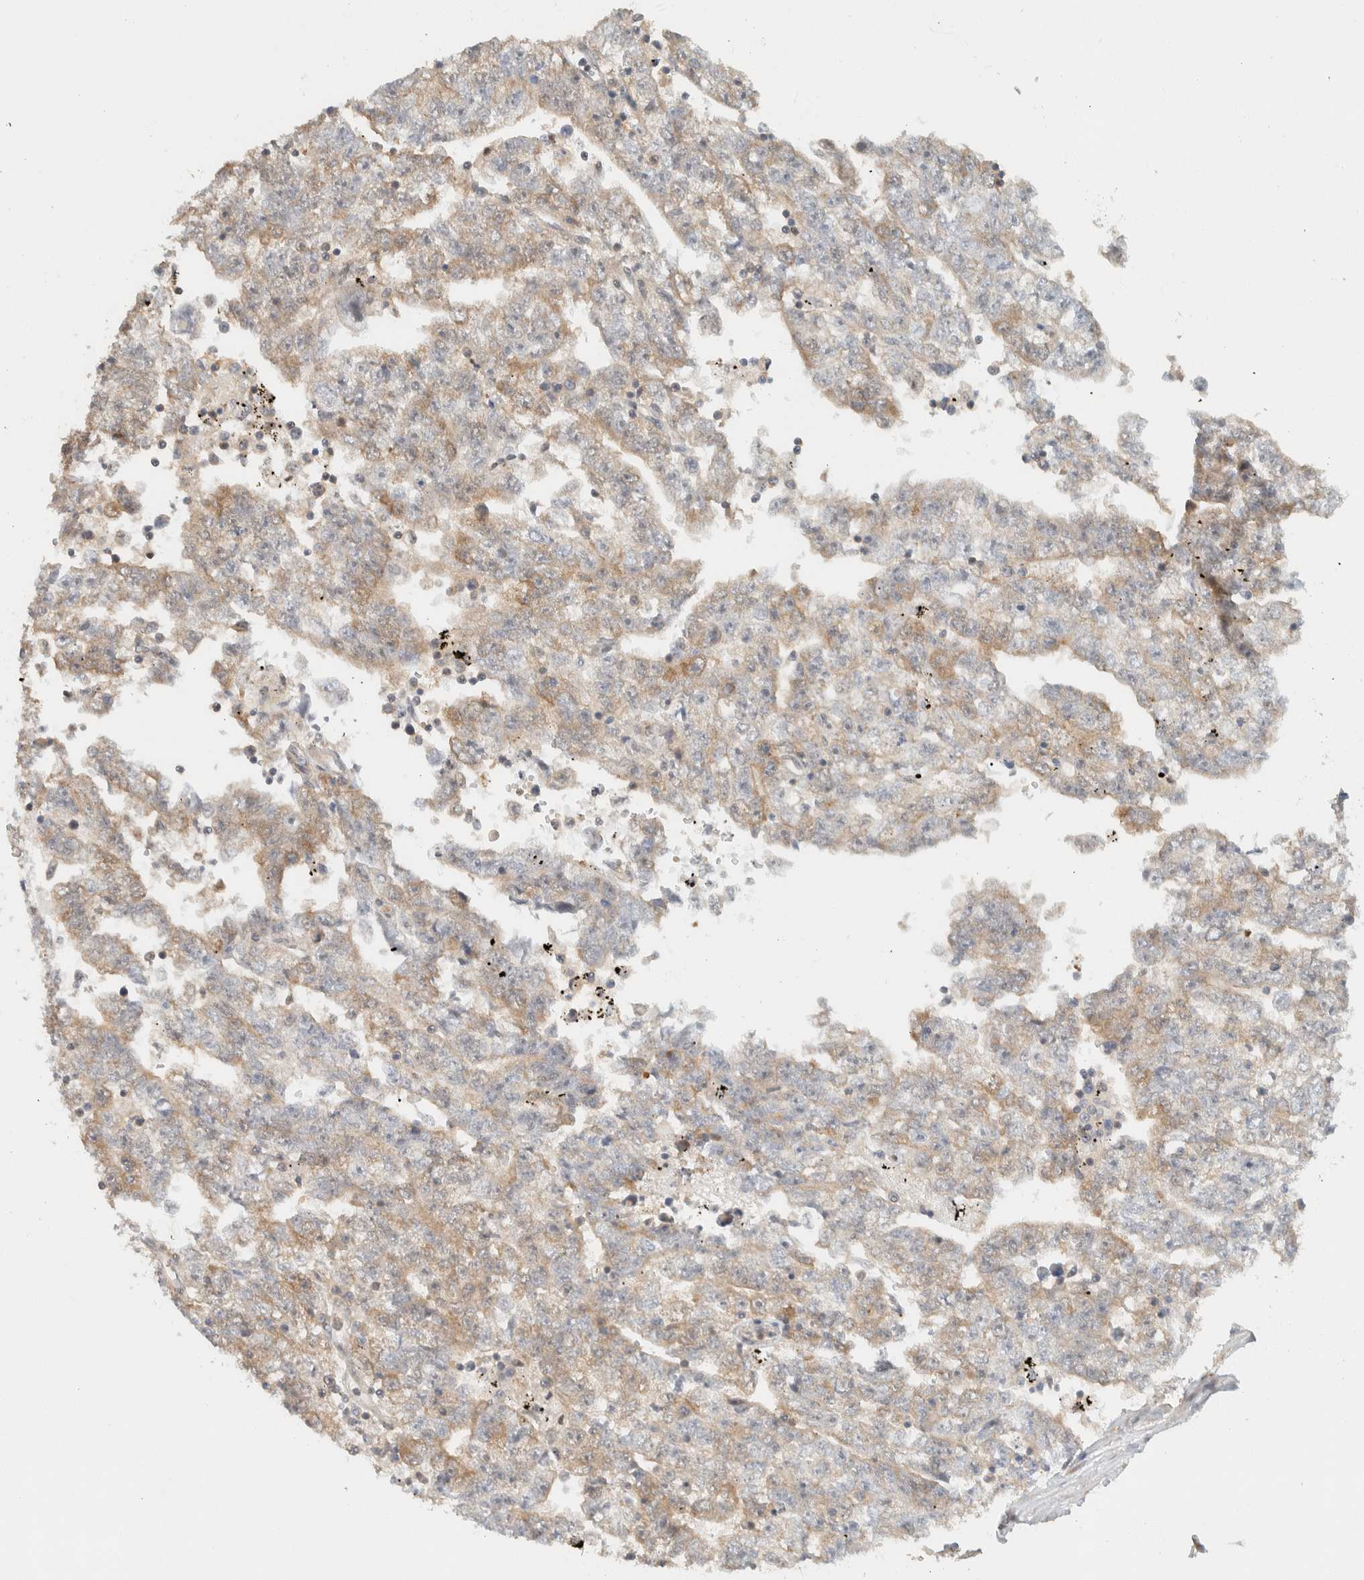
{"staining": {"intensity": "moderate", "quantity": "25%-75%", "location": "cytoplasmic/membranous"}, "tissue": "testis cancer", "cell_type": "Tumor cells", "image_type": "cancer", "snomed": [{"axis": "morphology", "description": "Carcinoma, Embryonal, NOS"}, {"axis": "topography", "description": "Testis"}], "caption": "Immunohistochemistry (IHC) staining of testis cancer, which displays medium levels of moderate cytoplasmic/membranous staining in about 25%-75% of tumor cells indicating moderate cytoplasmic/membranous protein expression. The staining was performed using DAB (3,3'-diaminobenzidine) (brown) for protein detection and nuclei were counterstained in hematoxylin (blue).", "gene": "ARFGEF1", "patient": {"sex": "male", "age": 25}}